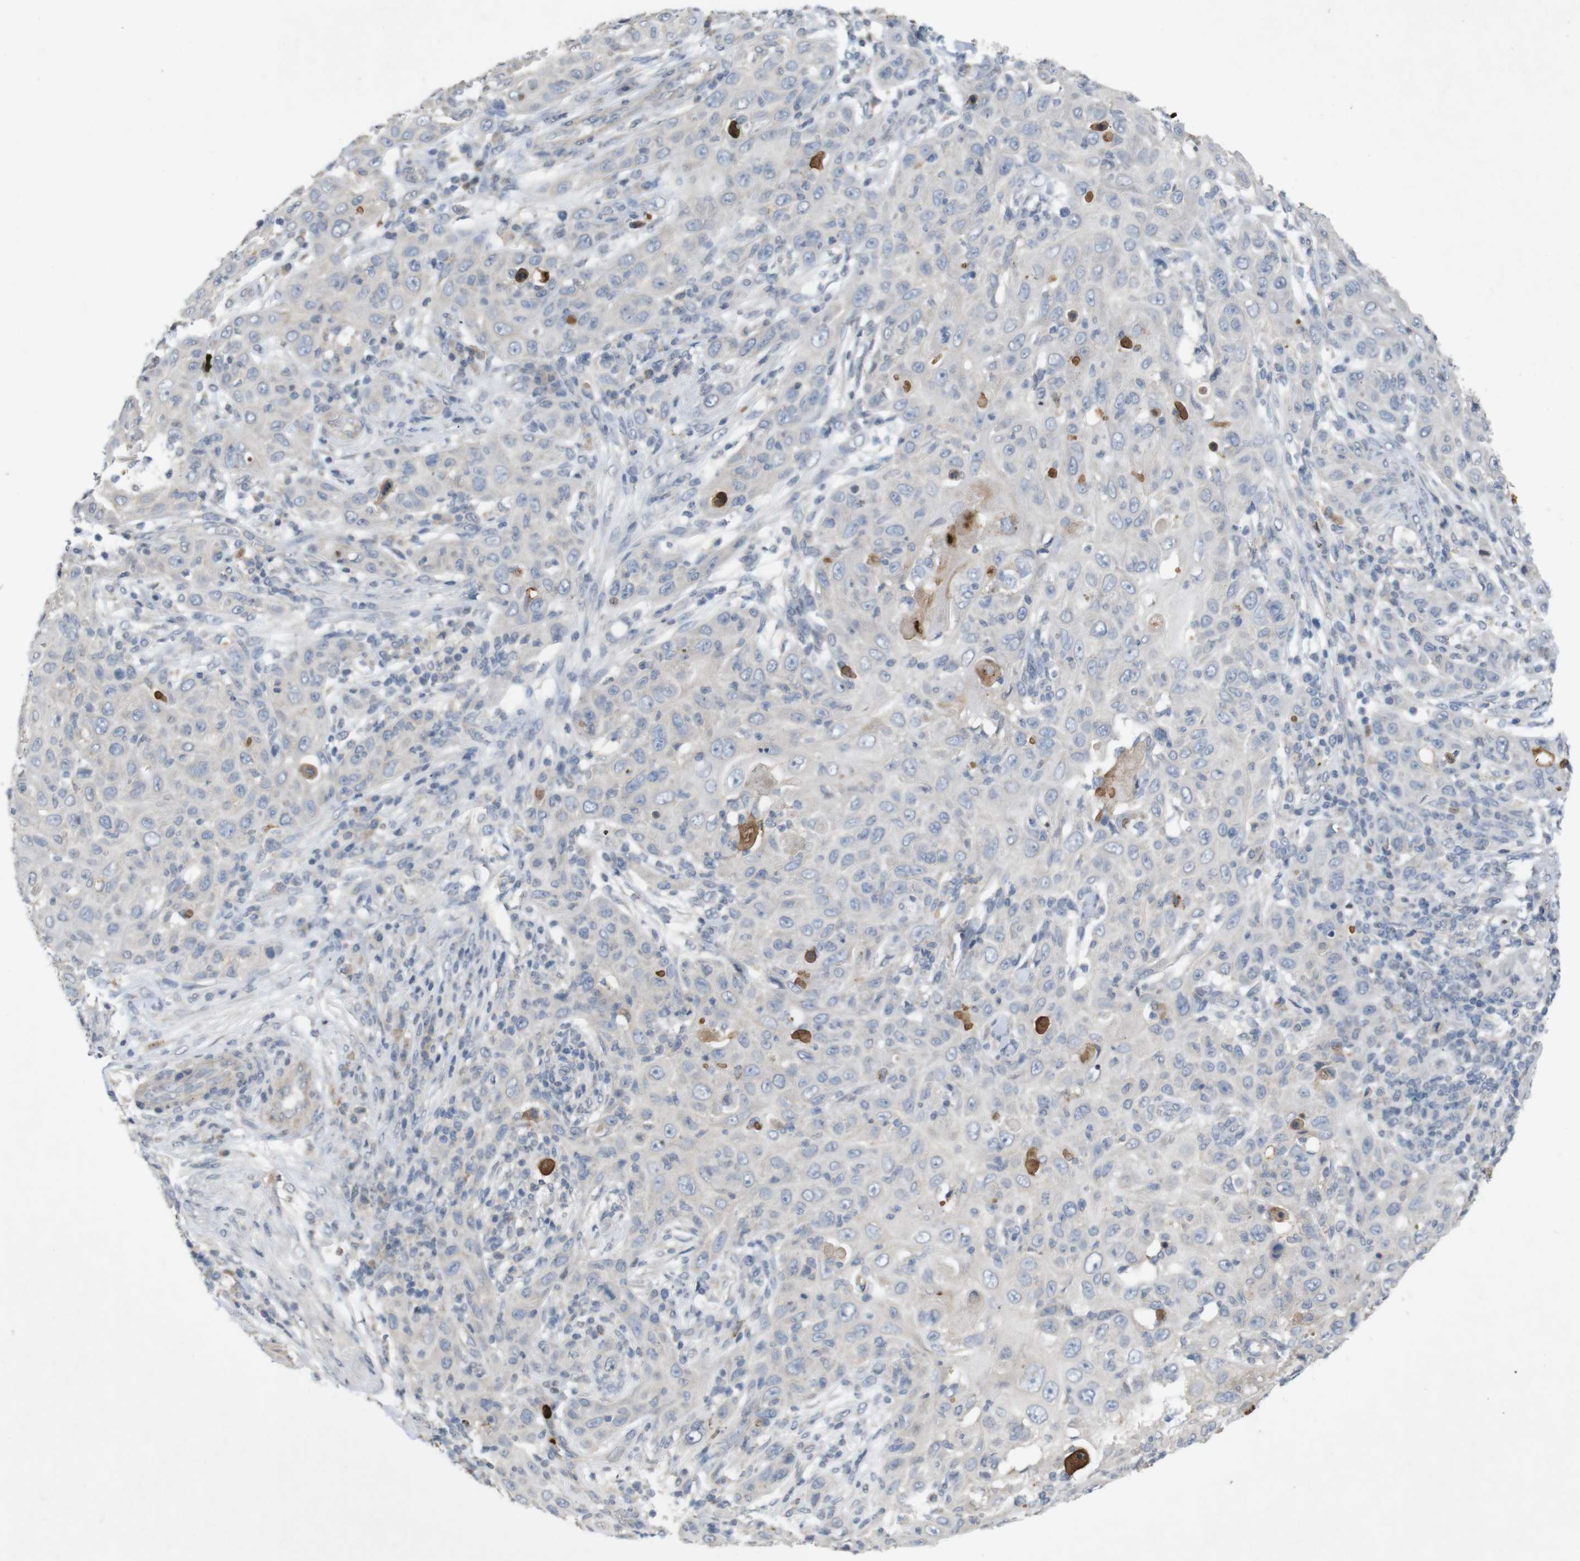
{"staining": {"intensity": "negative", "quantity": "none", "location": "none"}, "tissue": "skin cancer", "cell_type": "Tumor cells", "image_type": "cancer", "snomed": [{"axis": "morphology", "description": "Squamous cell carcinoma, NOS"}, {"axis": "topography", "description": "Skin"}], "caption": "DAB immunohistochemical staining of human skin squamous cell carcinoma reveals no significant positivity in tumor cells.", "gene": "TSPAN14", "patient": {"sex": "female", "age": 88}}